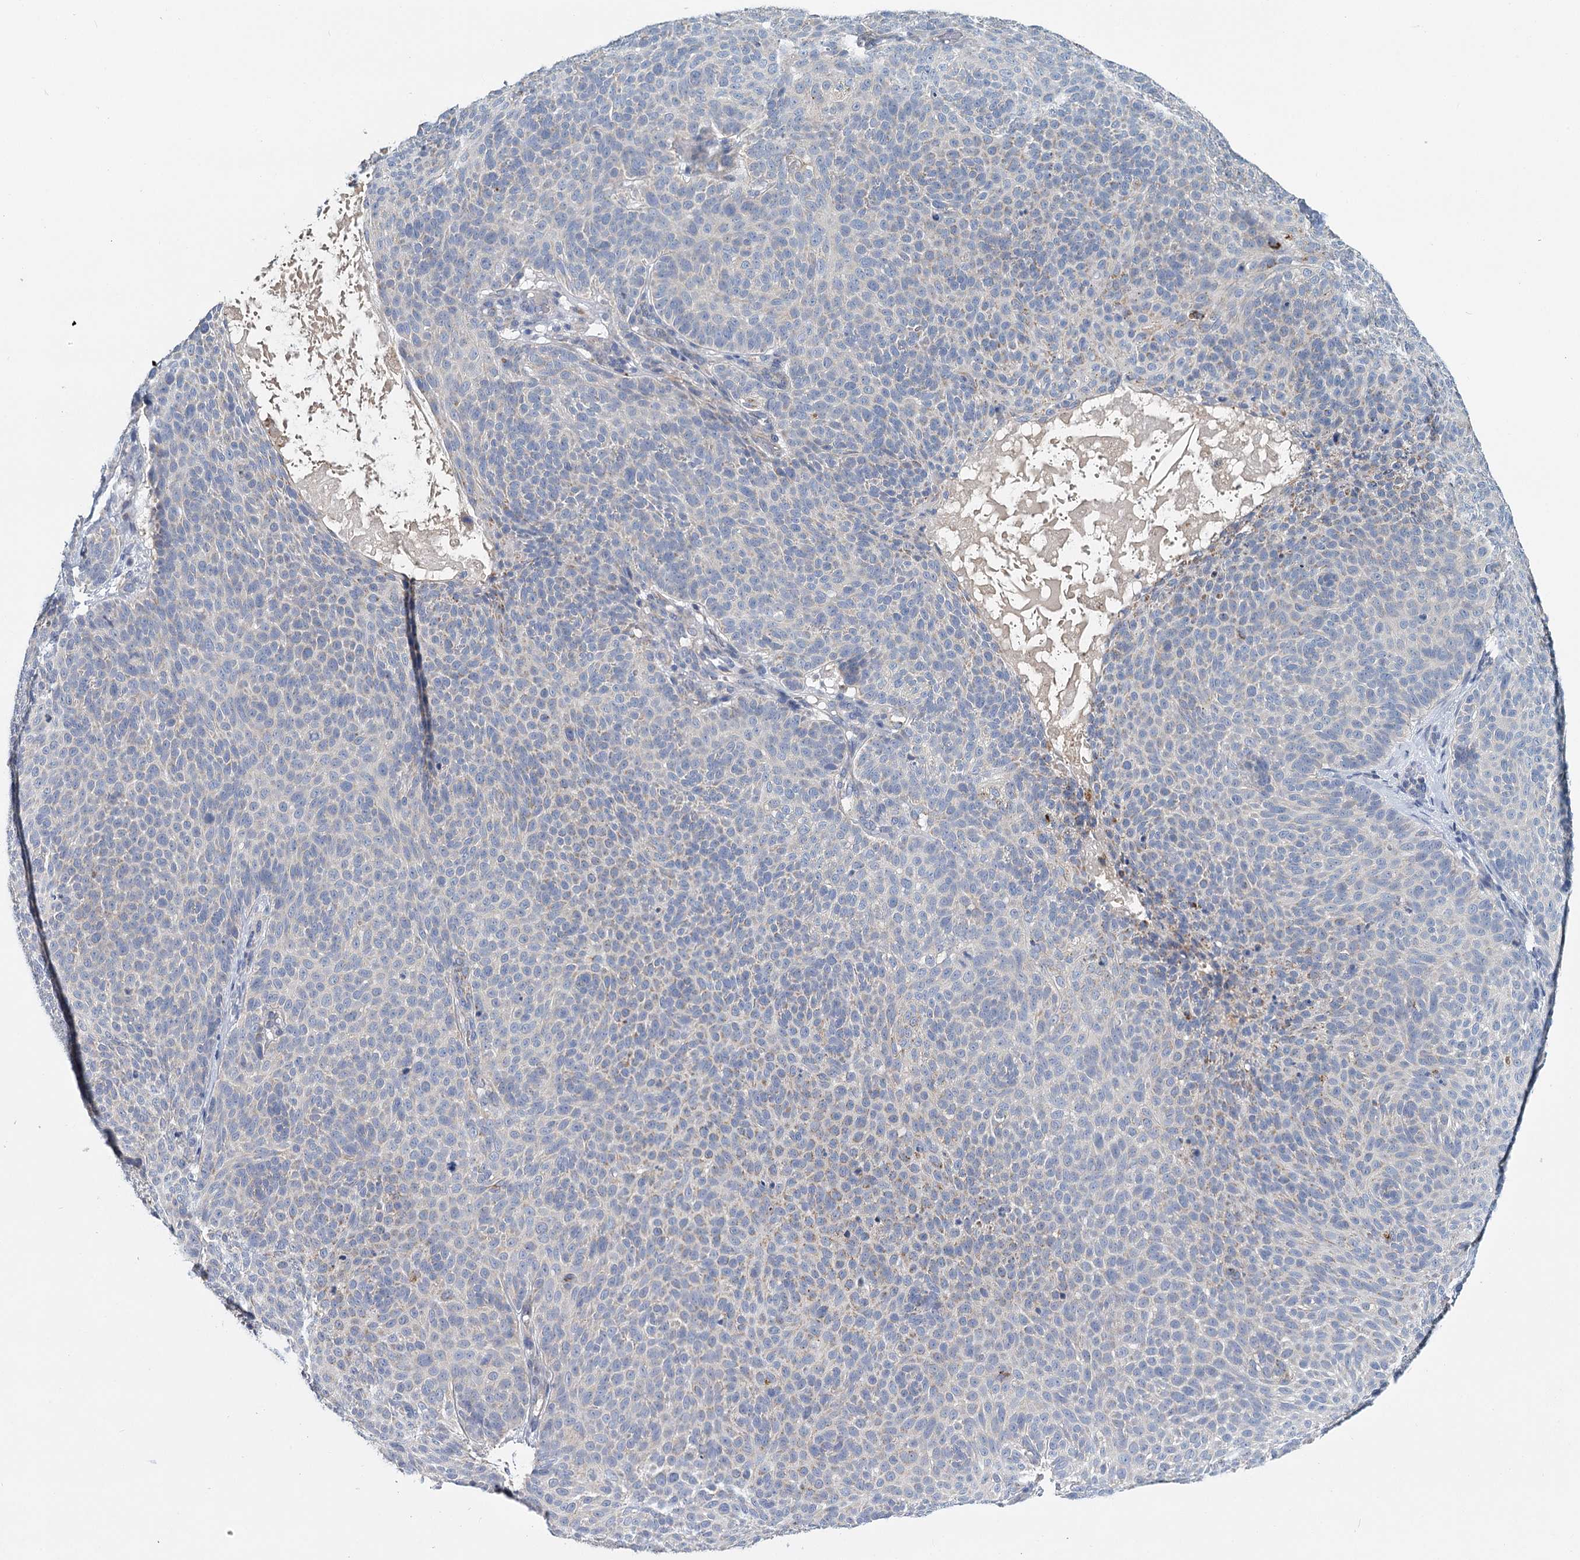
{"staining": {"intensity": "negative", "quantity": "none", "location": "none"}, "tissue": "skin cancer", "cell_type": "Tumor cells", "image_type": "cancer", "snomed": [{"axis": "morphology", "description": "Basal cell carcinoma"}, {"axis": "topography", "description": "Skin"}], "caption": "Immunohistochemistry image of neoplastic tissue: skin cancer stained with DAB (3,3'-diaminobenzidine) displays no significant protein staining in tumor cells.", "gene": "ANKRD16", "patient": {"sex": "male", "age": 85}}